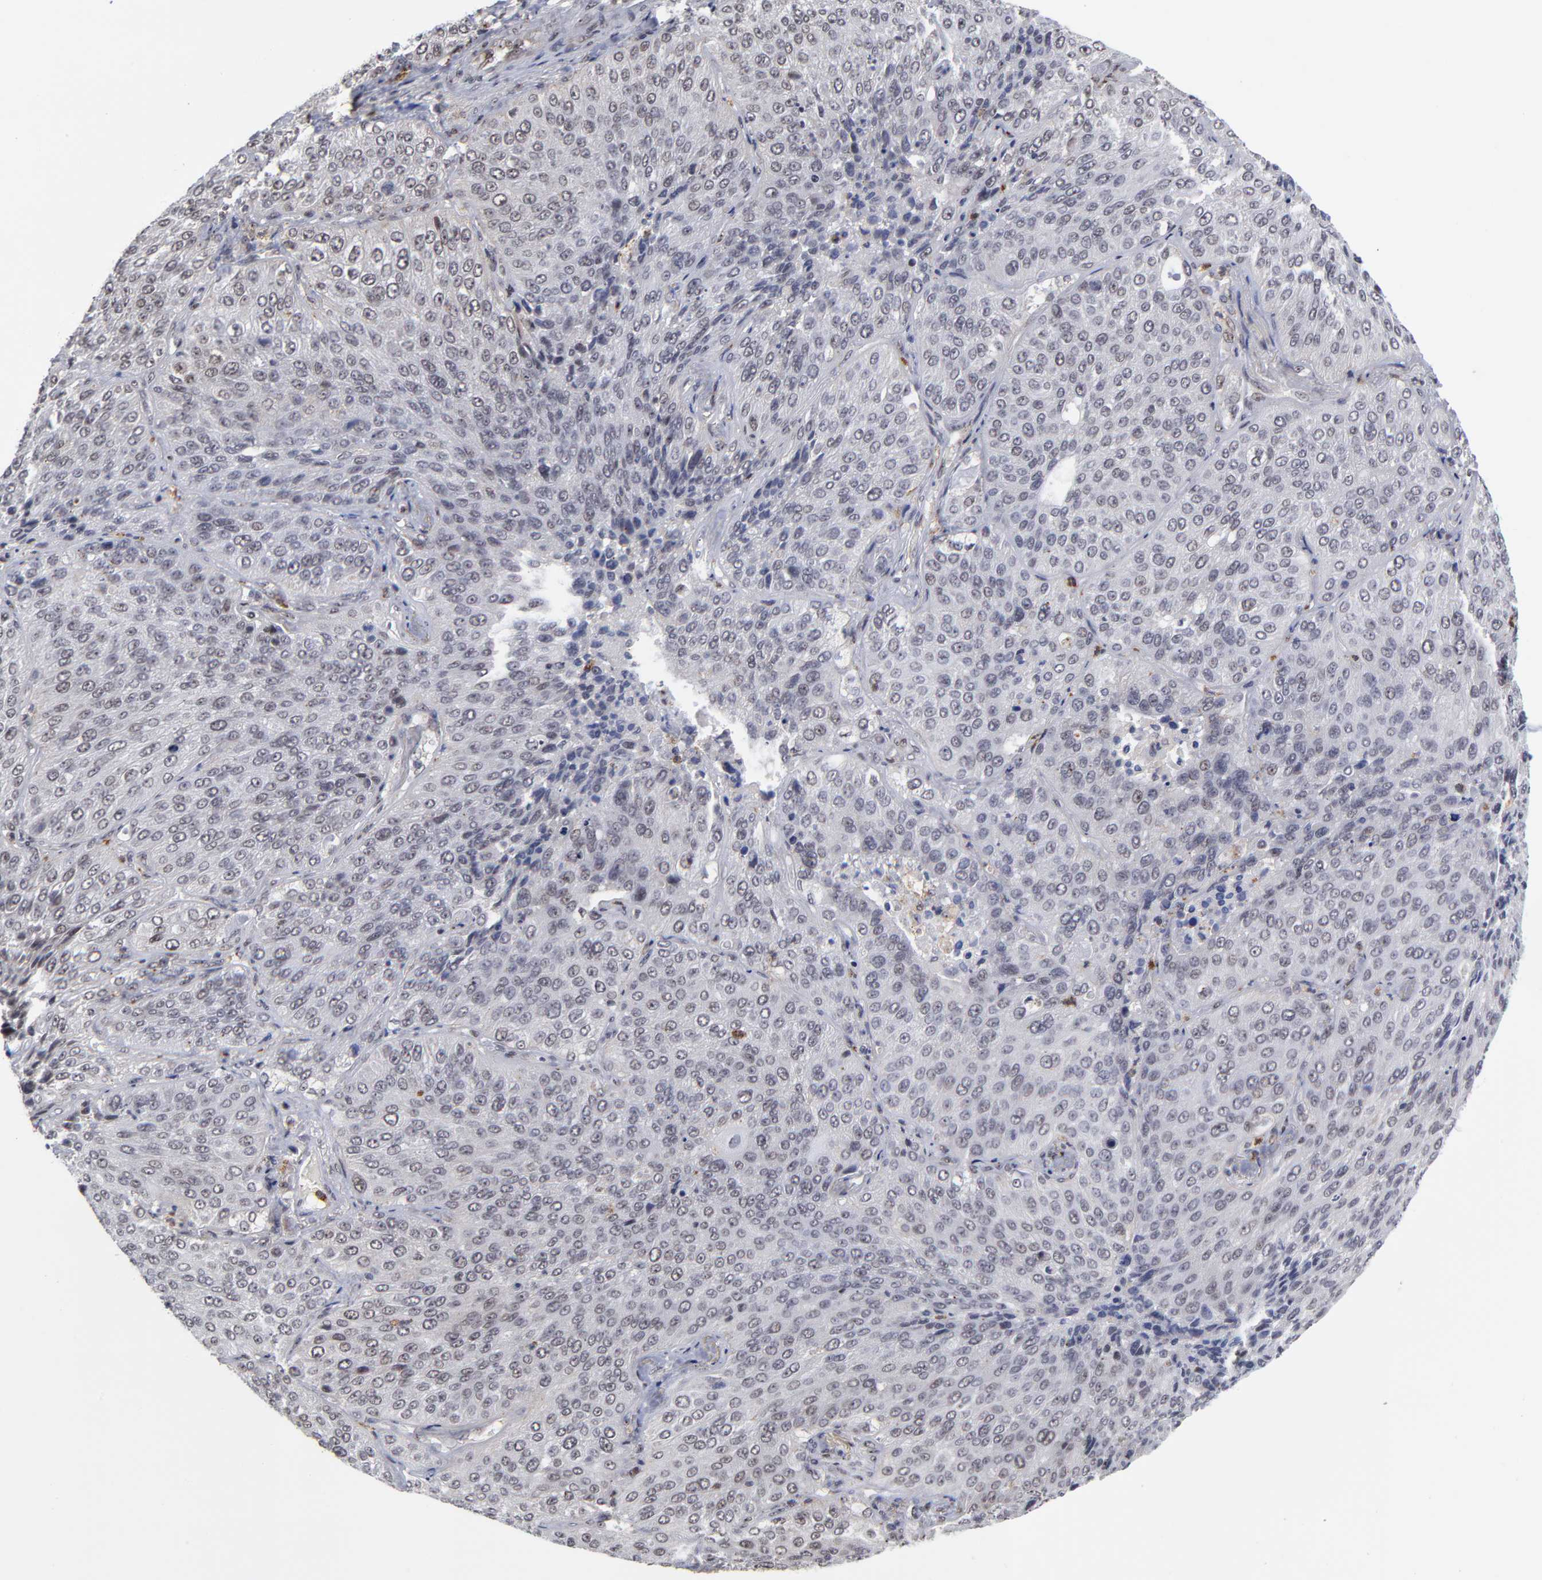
{"staining": {"intensity": "moderate", "quantity": "25%-75%", "location": "nuclear"}, "tissue": "lung cancer", "cell_type": "Tumor cells", "image_type": "cancer", "snomed": [{"axis": "morphology", "description": "Squamous cell carcinoma, NOS"}, {"axis": "topography", "description": "Lung"}], "caption": "High-magnification brightfield microscopy of lung cancer stained with DAB (brown) and counterstained with hematoxylin (blue). tumor cells exhibit moderate nuclear staining is seen in about25%-75% of cells.", "gene": "ZNF419", "patient": {"sex": "male", "age": 54}}